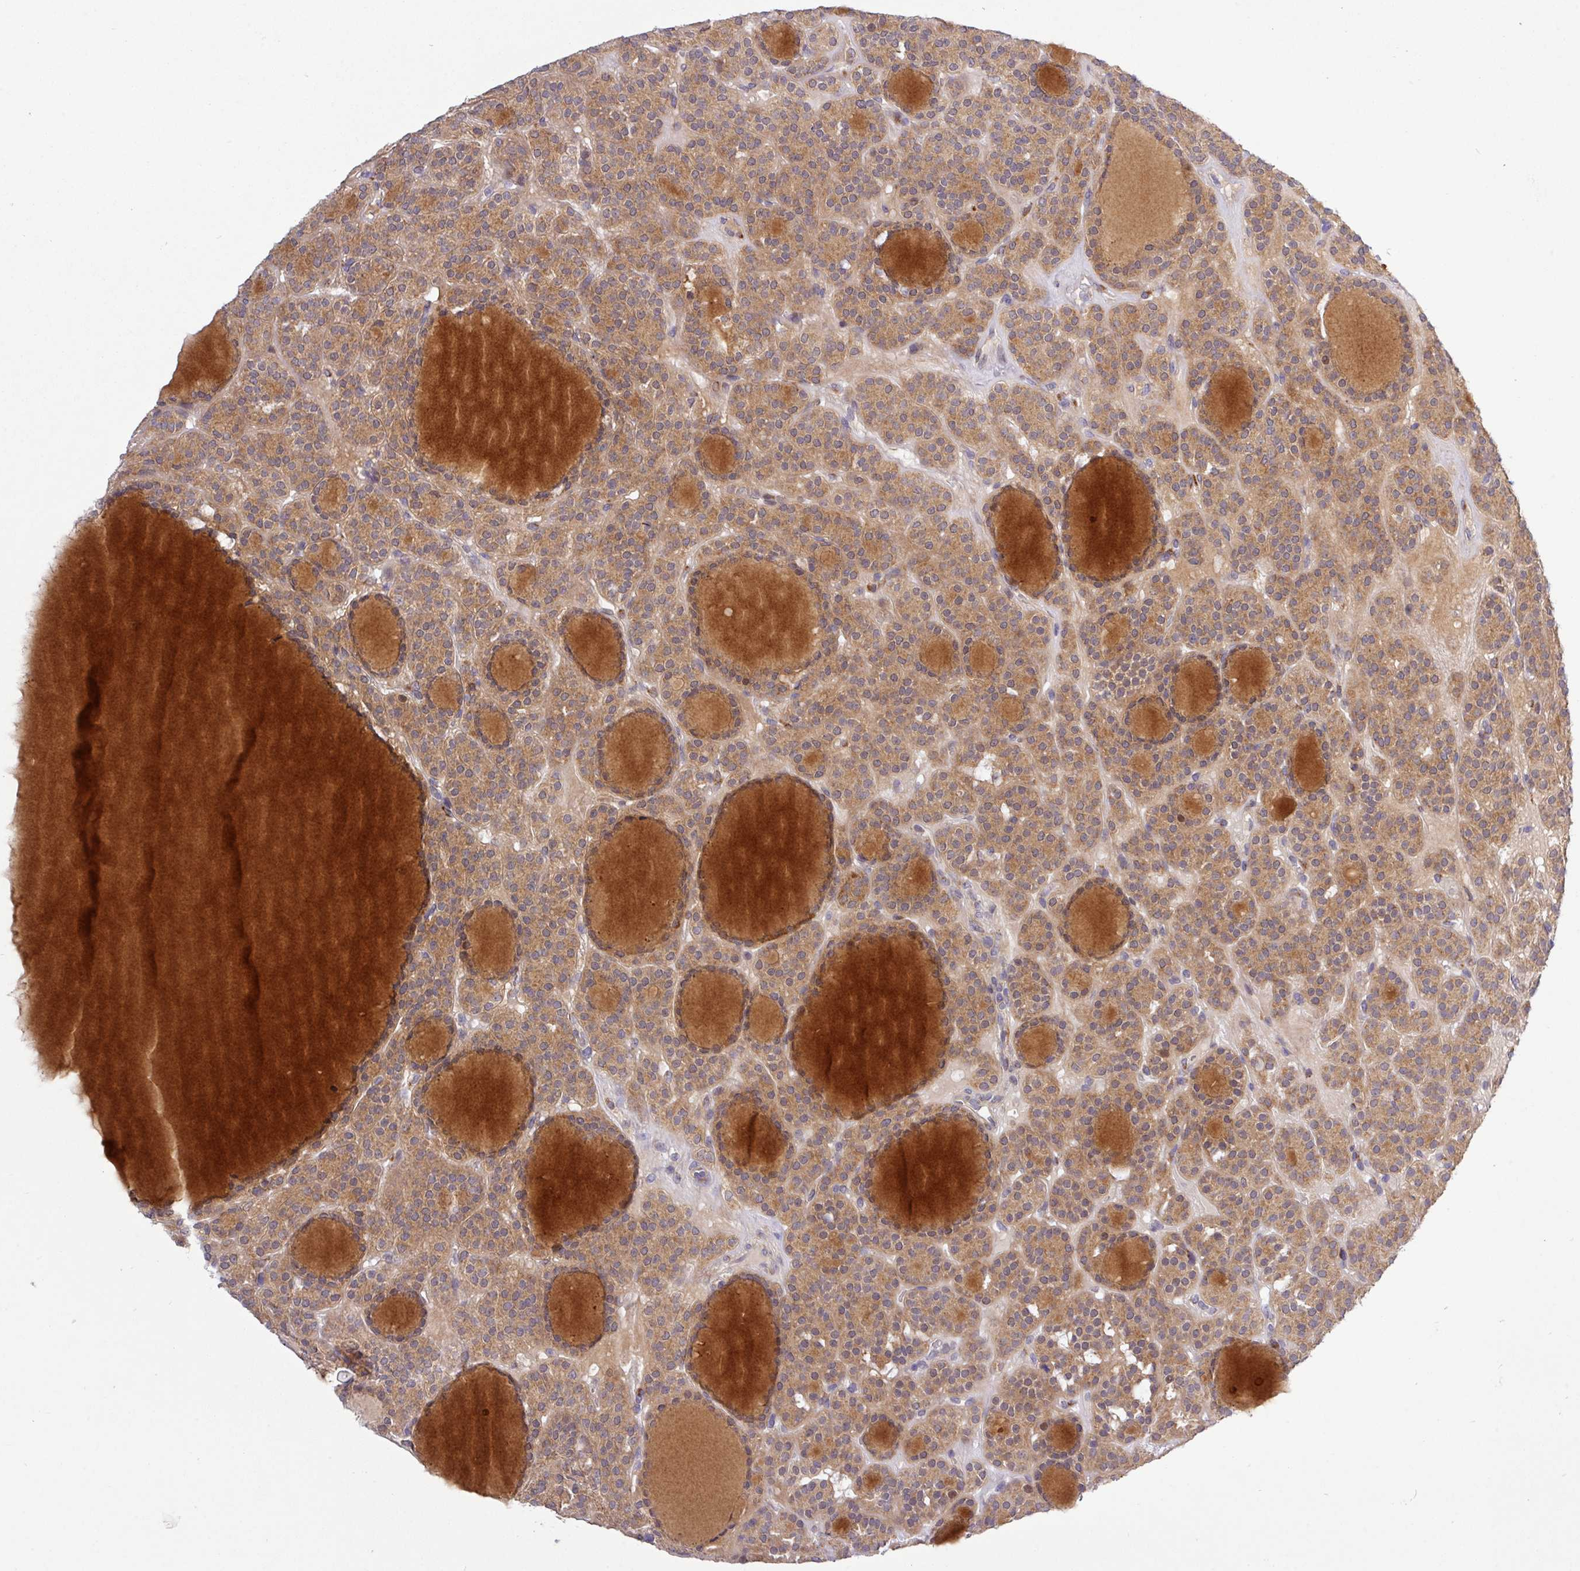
{"staining": {"intensity": "moderate", "quantity": ">75%", "location": "cytoplasmic/membranous"}, "tissue": "thyroid cancer", "cell_type": "Tumor cells", "image_type": "cancer", "snomed": [{"axis": "morphology", "description": "Follicular adenoma carcinoma, NOS"}, {"axis": "topography", "description": "Thyroid gland"}], "caption": "IHC of thyroid cancer (follicular adenoma carcinoma) displays medium levels of moderate cytoplasmic/membranous staining in approximately >75% of tumor cells.", "gene": "TM2D2", "patient": {"sex": "female", "age": 63}}